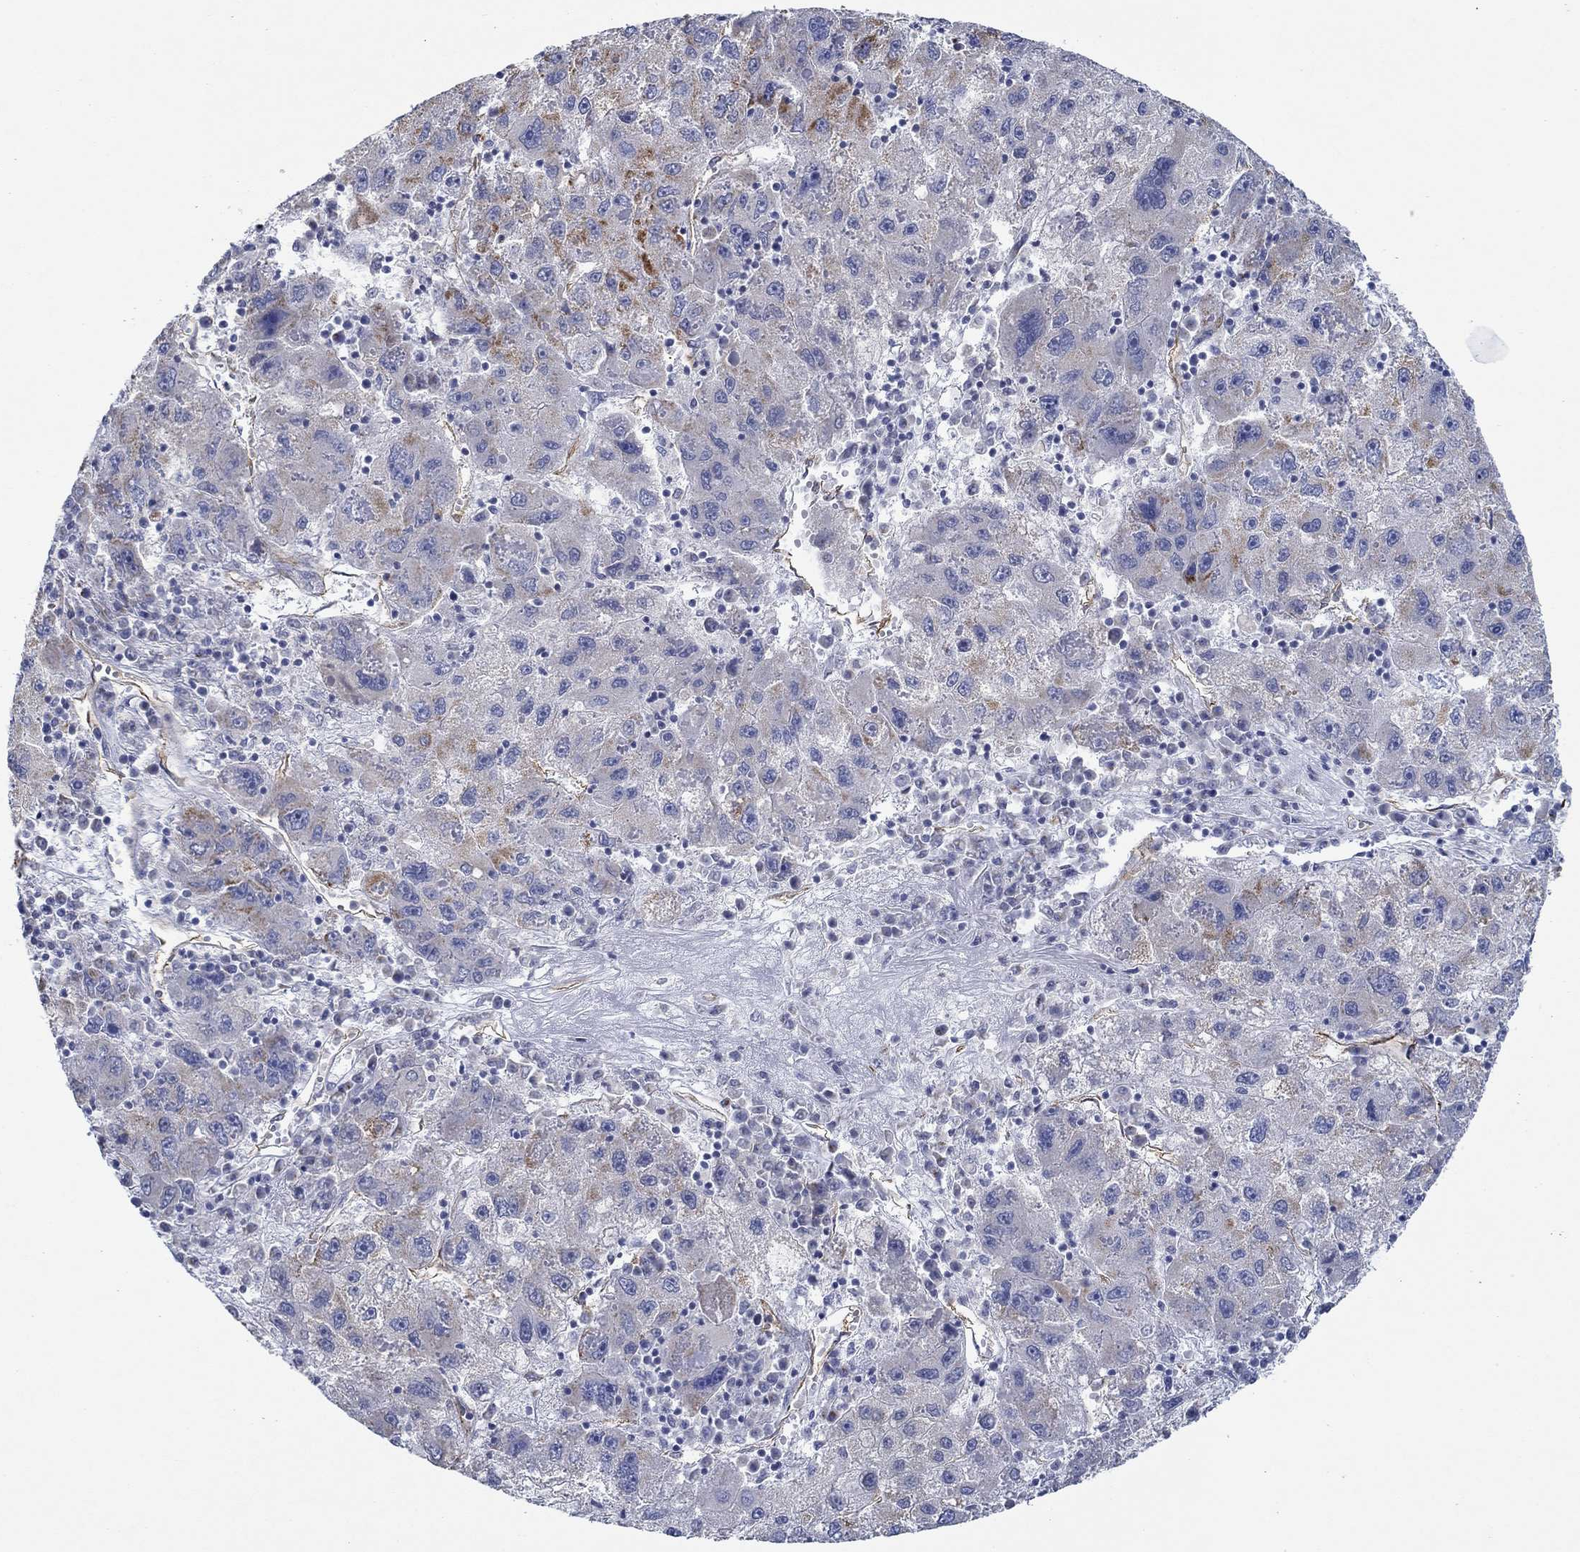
{"staining": {"intensity": "moderate", "quantity": "<25%", "location": "cytoplasmic/membranous"}, "tissue": "liver cancer", "cell_type": "Tumor cells", "image_type": "cancer", "snomed": [{"axis": "morphology", "description": "Carcinoma, Hepatocellular, NOS"}, {"axis": "topography", "description": "Liver"}], "caption": "Immunohistochemical staining of human liver cancer displays moderate cytoplasmic/membranous protein staining in about <25% of tumor cells.", "gene": "GJA5", "patient": {"sex": "male", "age": 75}}